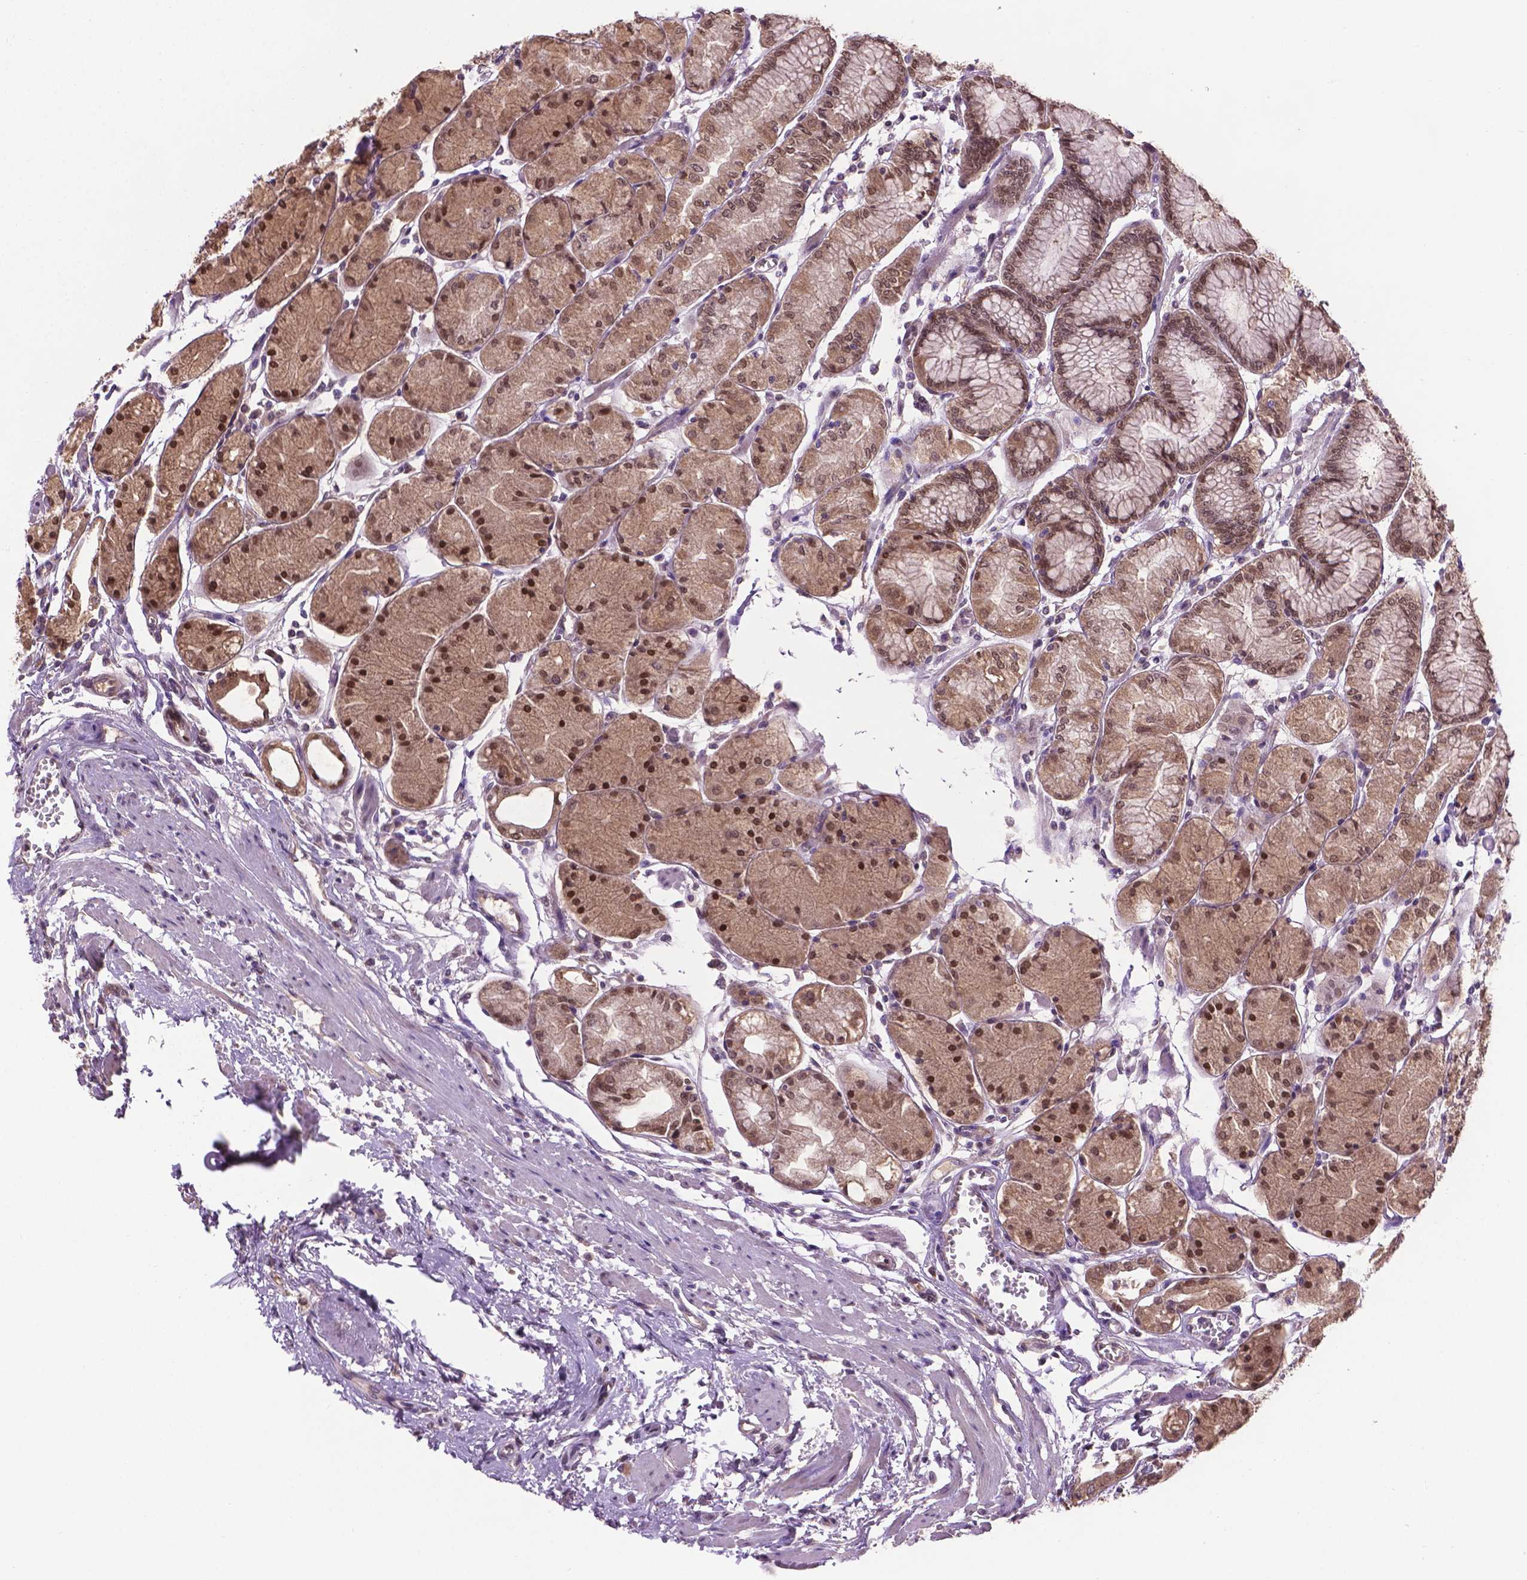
{"staining": {"intensity": "moderate", "quantity": ">75%", "location": "cytoplasmic/membranous,nuclear"}, "tissue": "stomach", "cell_type": "Glandular cells", "image_type": "normal", "snomed": [{"axis": "morphology", "description": "Normal tissue, NOS"}, {"axis": "topography", "description": "Stomach, upper"}], "caption": "Immunohistochemistry (IHC) (DAB (3,3'-diaminobenzidine)) staining of unremarkable stomach displays moderate cytoplasmic/membranous,nuclear protein expression in about >75% of glandular cells.", "gene": "ENSG00000289700", "patient": {"sex": "male", "age": 69}}